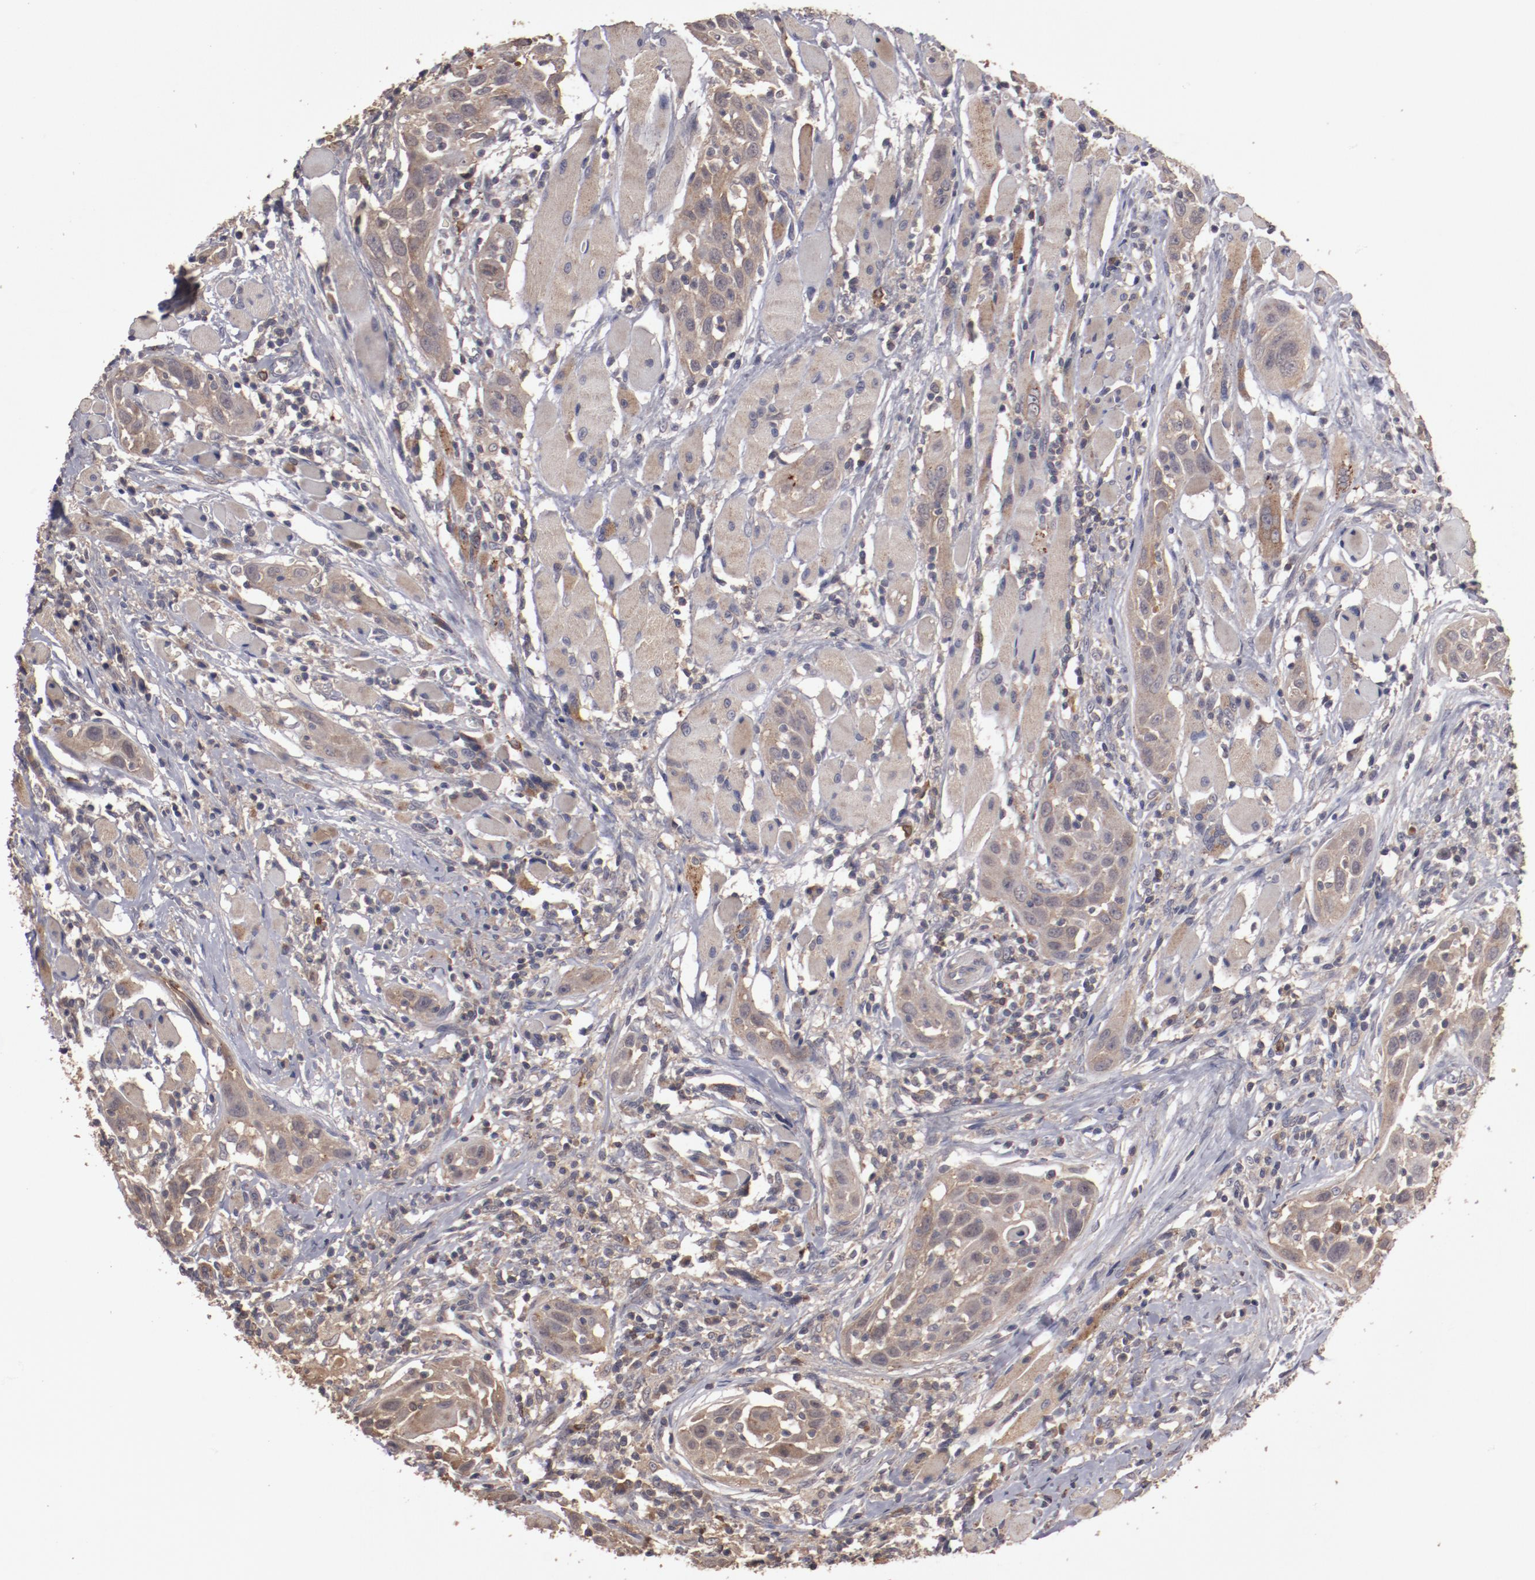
{"staining": {"intensity": "moderate", "quantity": ">75%", "location": "cytoplasmic/membranous"}, "tissue": "head and neck cancer", "cell_type": "Tumor cells", "image_type": "cancer", "snomed": [{"axis": "morphology", "description": "Squamous cell carcinoma, NOS"}, {"axis": "topography", "description": "Oral tissue"}, {"axis": "topography", "description": "Head-Neck"}], "caption": "Human head and neck cancer (squamous cell carcinoma) stained for a protein (brown) displays moderate cytoplasmic/membranous positive expression in about >75% of tumor cells.", "gene": "LRRC75B", "patient": {"sex": "female", "age": 50}}